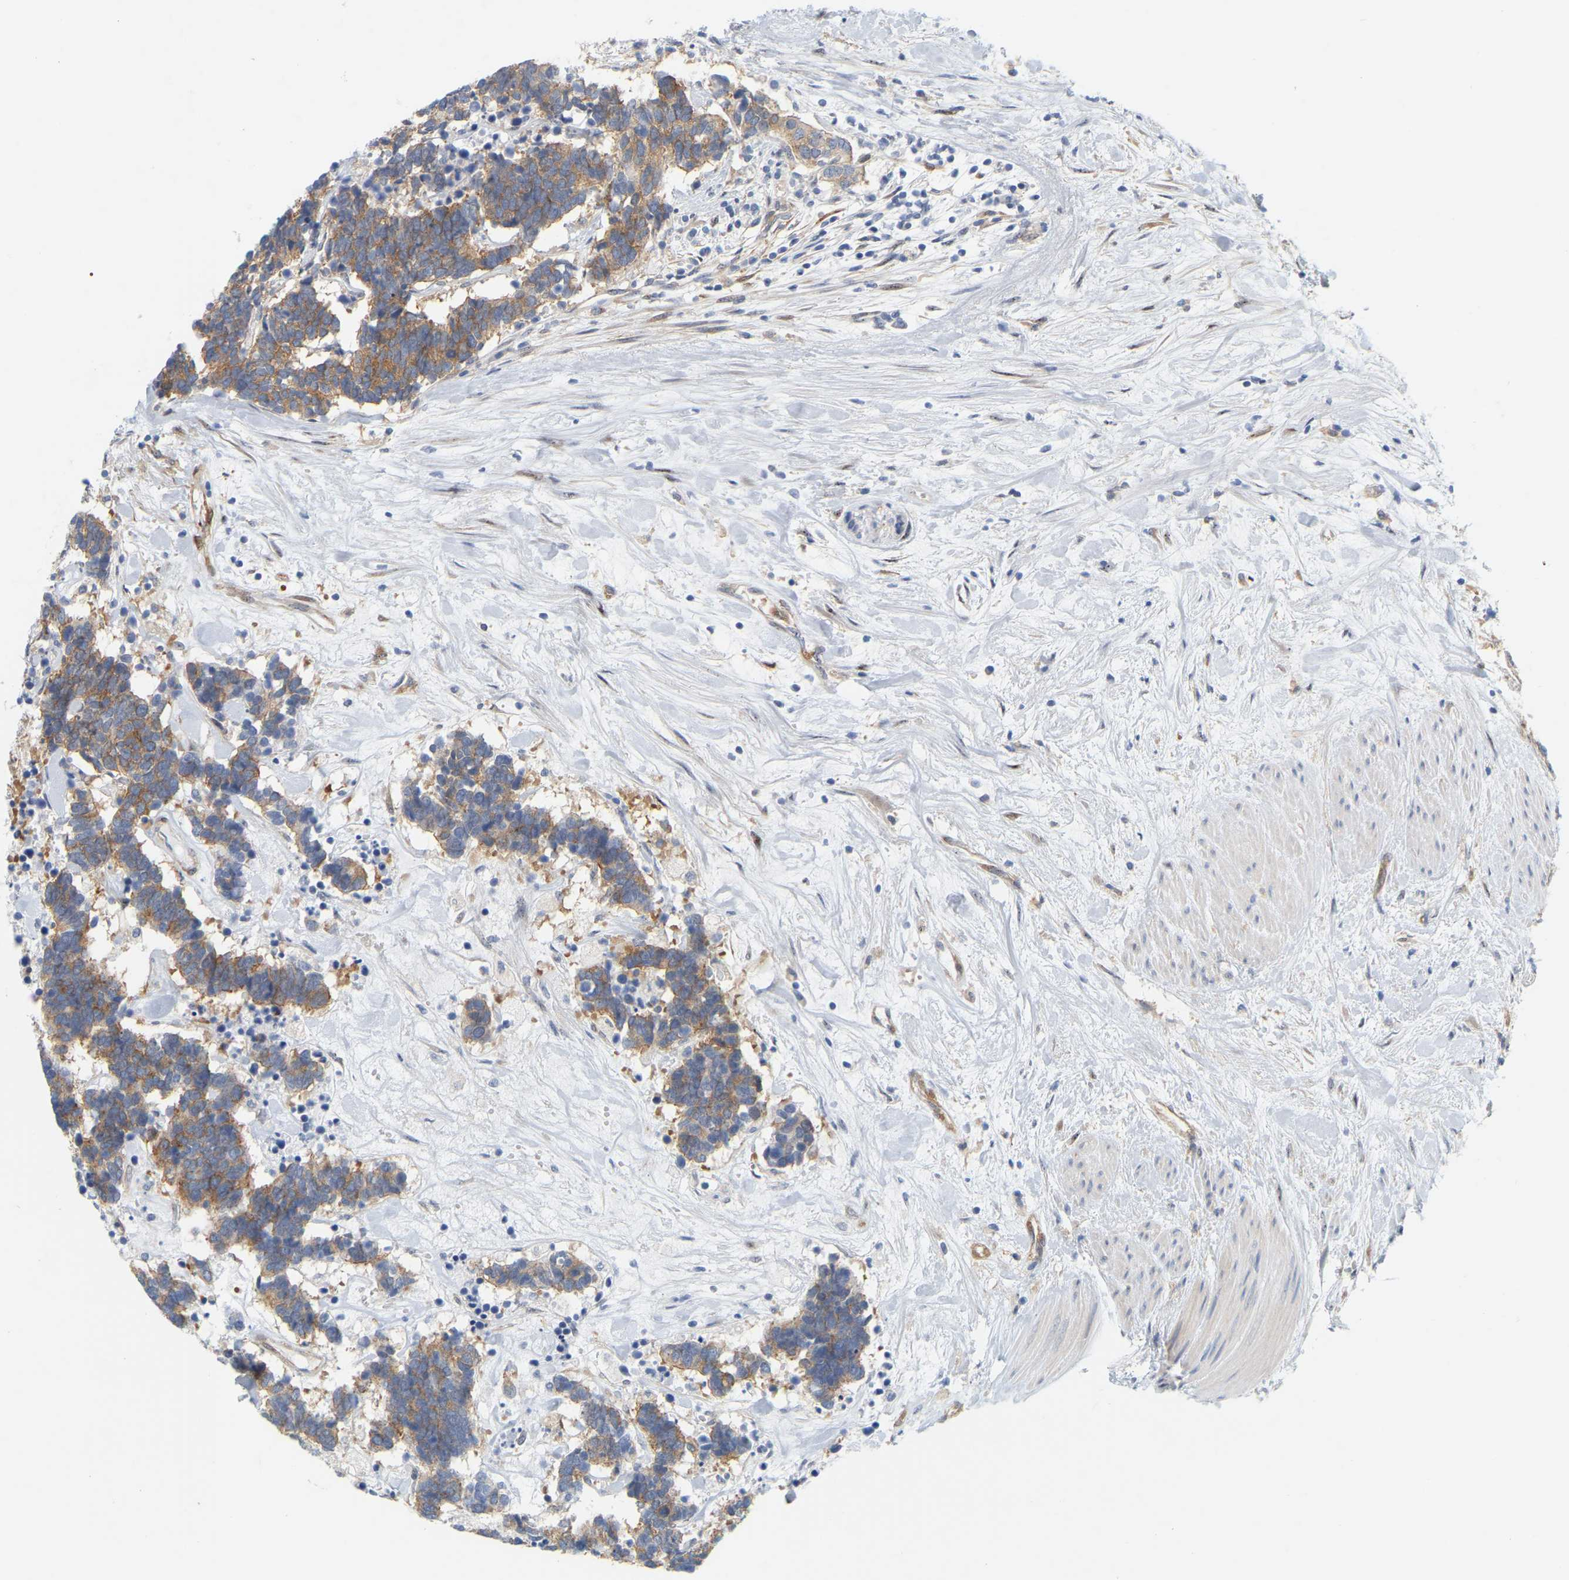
{"staining": {"intensity": "moderate", "quantity": ">75%", "location": "cytoplasmic/membranous"}, "tissue": "carcinoid", "cell_type": "Tumor cells", "image_type": "cancer", "snomed": [{"axis": "morphology", "description": "Carcinoma, NOS"}, {"axis": "morphology", "description": "Carcinoid, malignant, NOS"}, {"axis": "topography", "description": "Urinary bladder"}], "caption": "Human carcinoid stained with a brown dye displays moderate cytoplasmic/membranous positive staining in about >75% of tumor cells.", "gene": "RAPH1", "patient": {"sex": "male", "age": 57}}